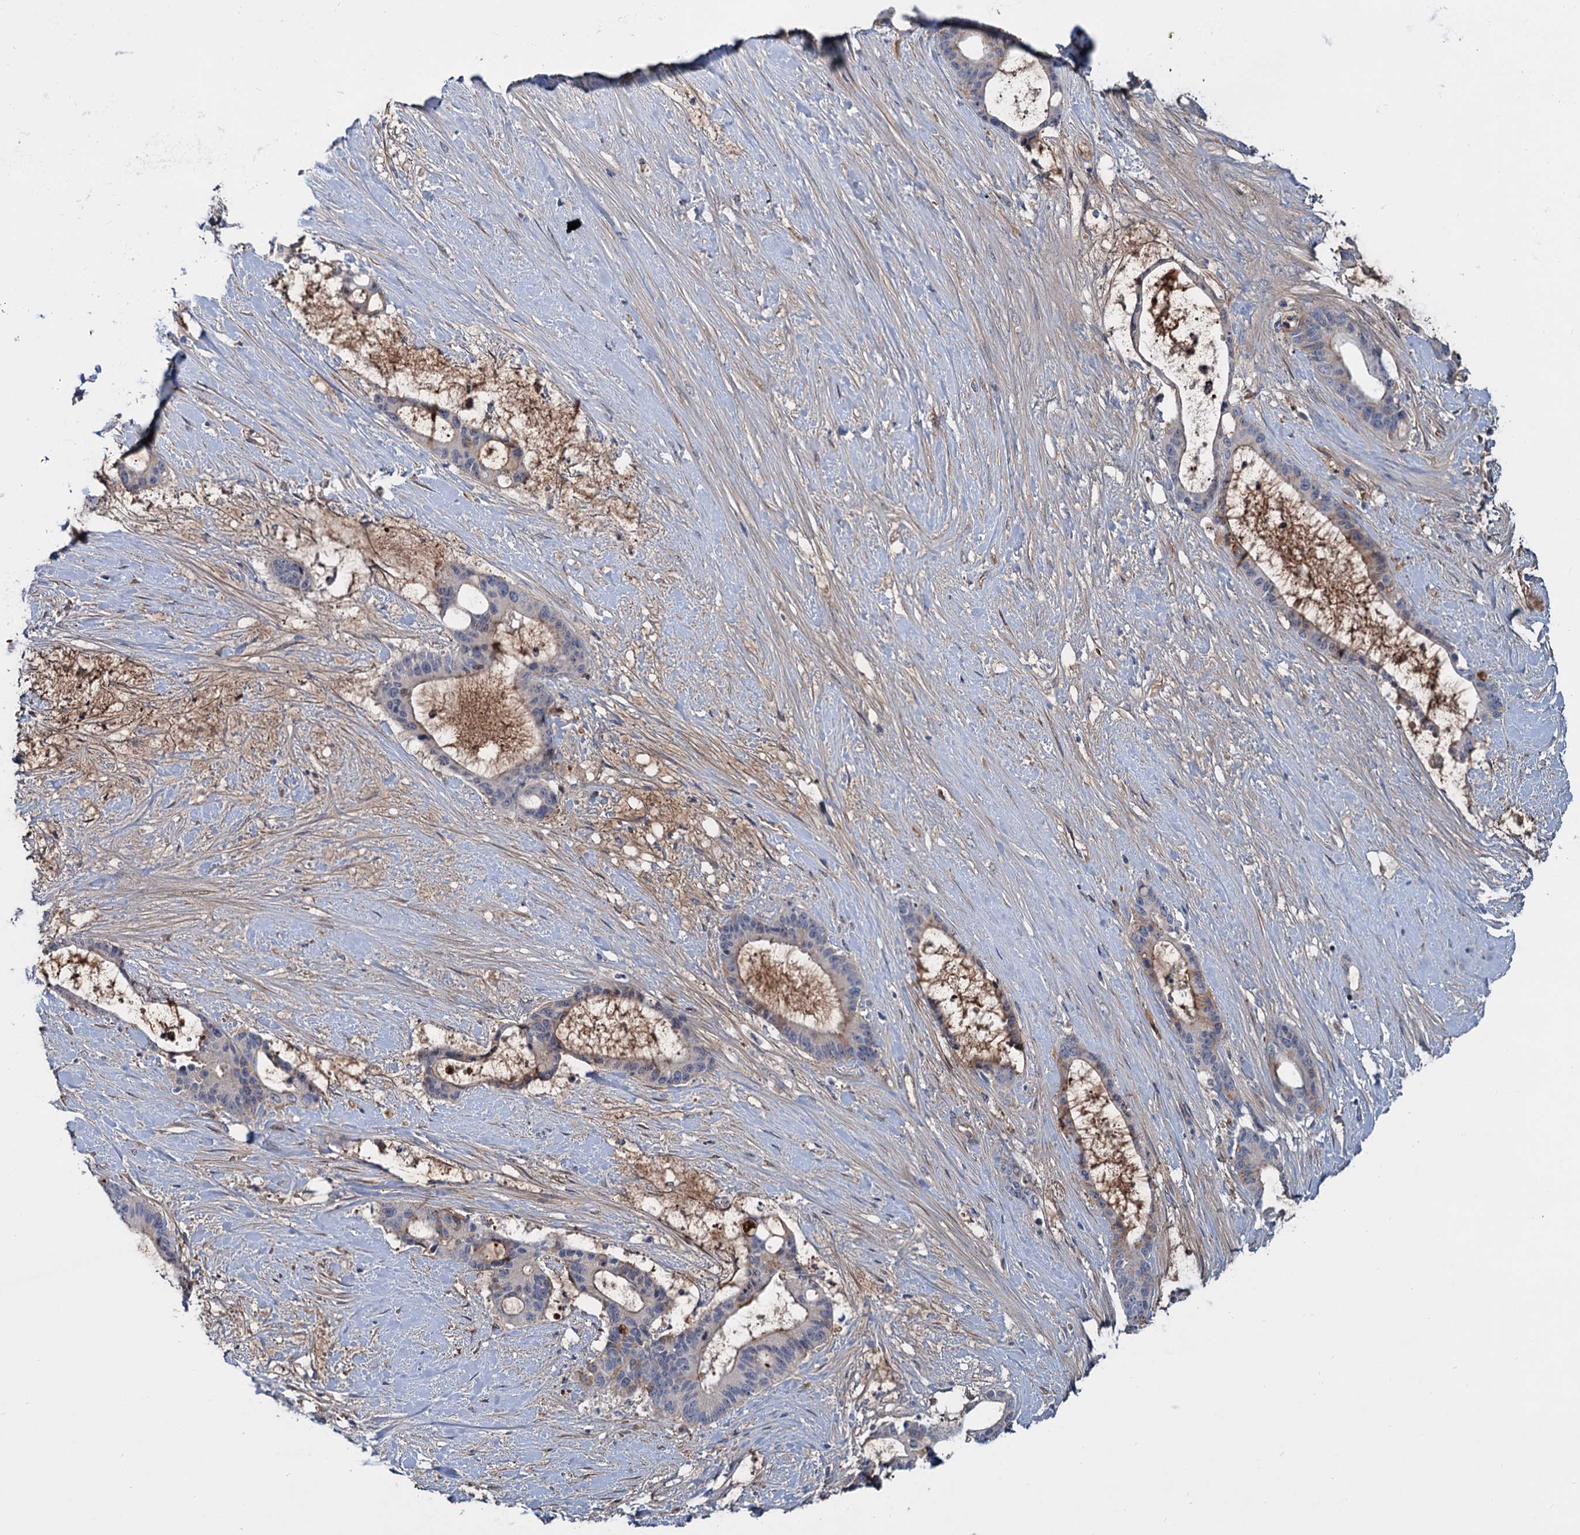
{"staining": {"intensity": "weak", "quantity": "<25%", "location": "cytoplasmic/membranous"}, "tissue": "liver cancer", "cell_type": "Tumor cells", "image_type": "cancer", "snomed": [{"axis": "morphology", "description": "Normal tissue, NOS"}, {"axis": "morphology", "description": "Cholangiocarcinoma"}, {"axis": "topography", "description": "Liver"}, {"axis": "topography", "description": "Peripheral nerve tissue"}], "caption": "Immunohistochemistry (IHC) photomicrograph of liver cholangiocarcinoma stained for a protein (brown), which exhibits no staining in tumor cells. (Immunohistochemistry (IHC), brightfield microscopy, high magnification).", "gene": "CHRD", "patient": {"sex": "female", "age": 73}}